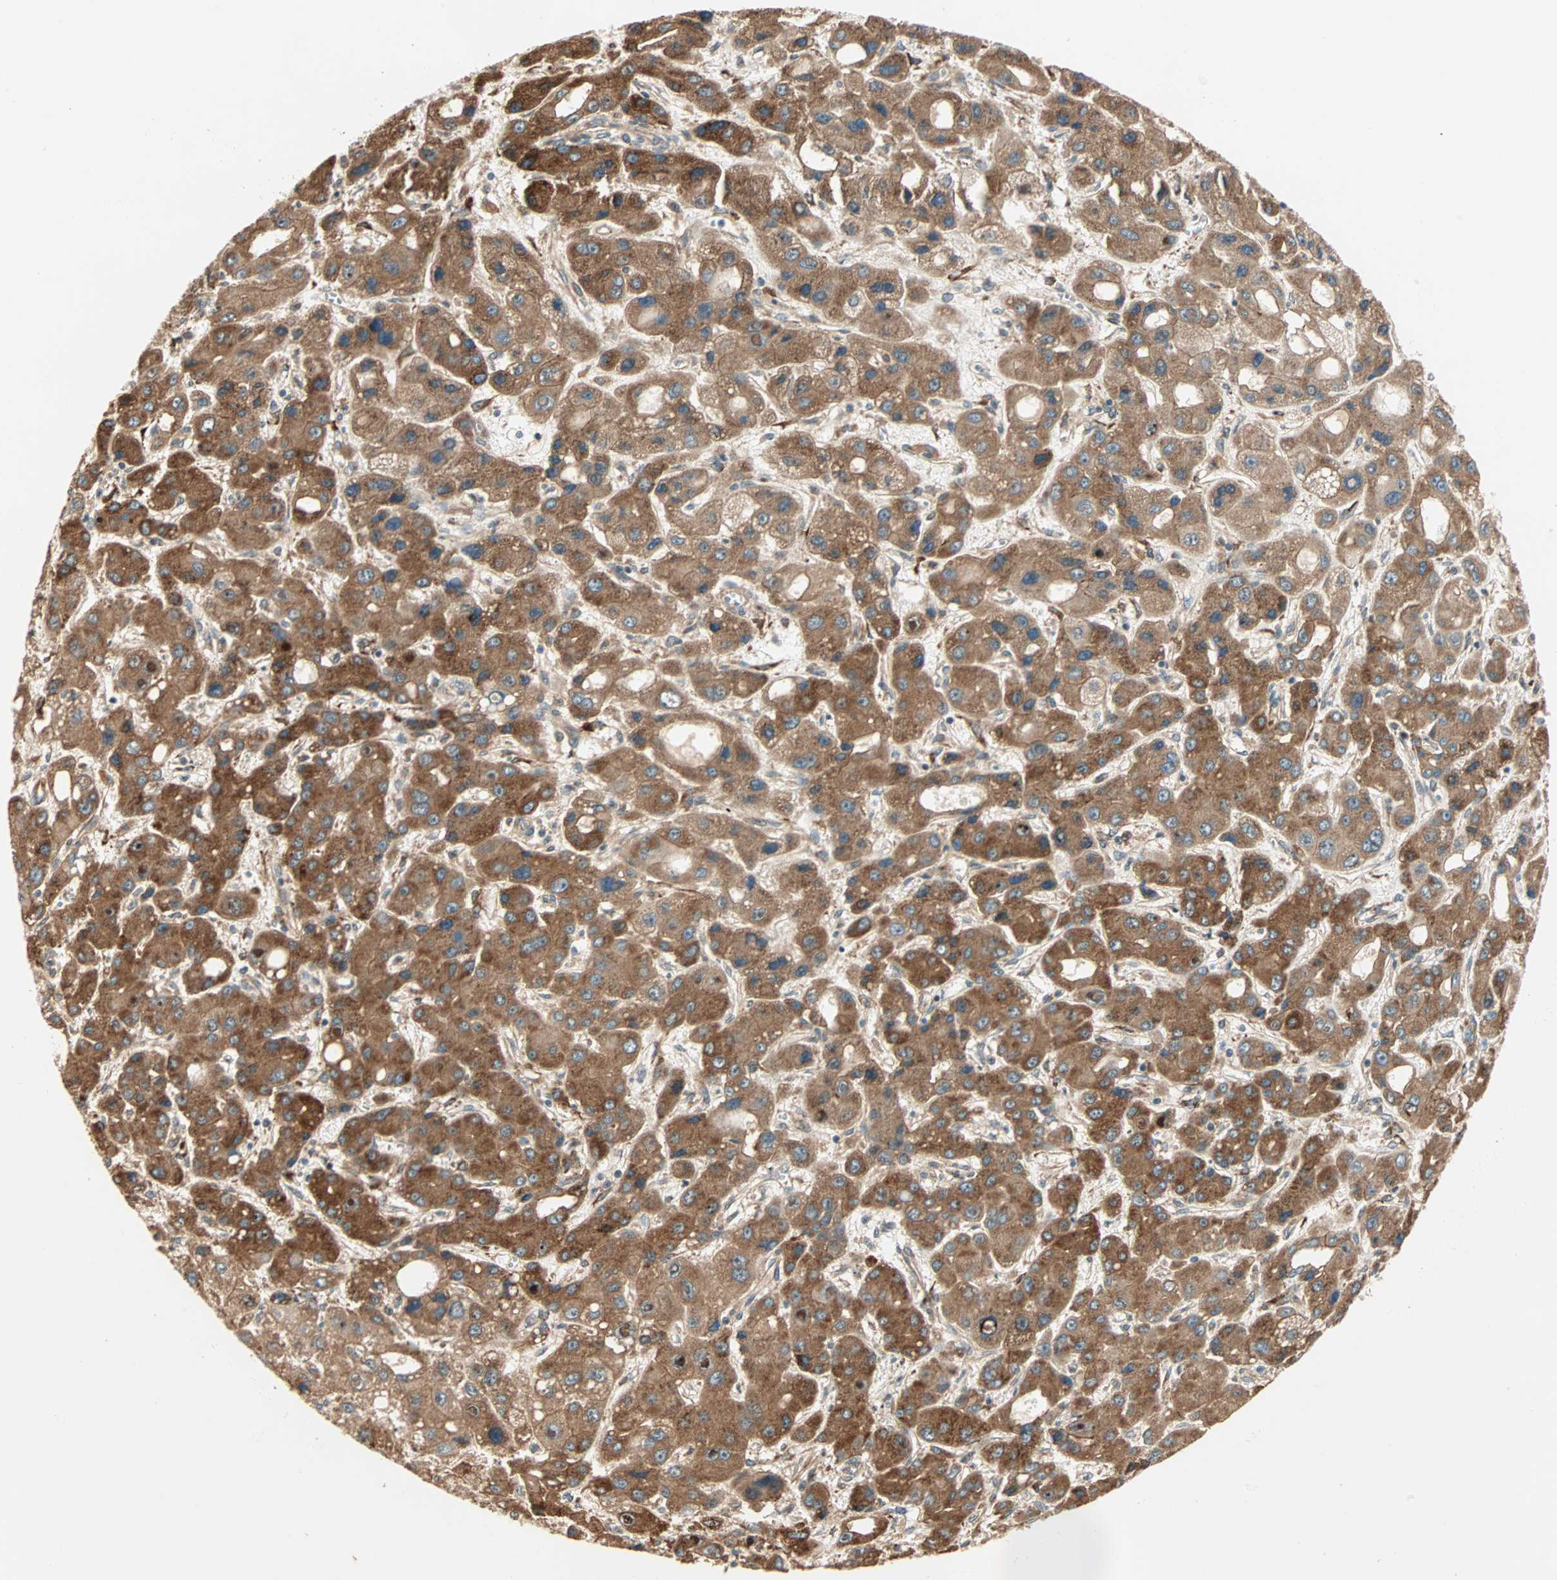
{"staining": {"intensity": "strong", "quantity": ">75%", "location": "cytoplasmic/membranous"}, "tissue": "liver cancer", "cell_type": "Tumor cells", "image_type": "cancer", "snomed": [{"axis": "morphology", "description": "Carcinoma, Hepatocellular, NOS"}, {"axis": "topography", "description": "Liver"}], "caption": "A photomicrograph of liver hepatocellular carcinoma stained for a protein shows strong cytoplasmic/membranous brown staining in tumor cells.", "gene": "P4HA1", "patient": {"sex": "male", "age": 55}}